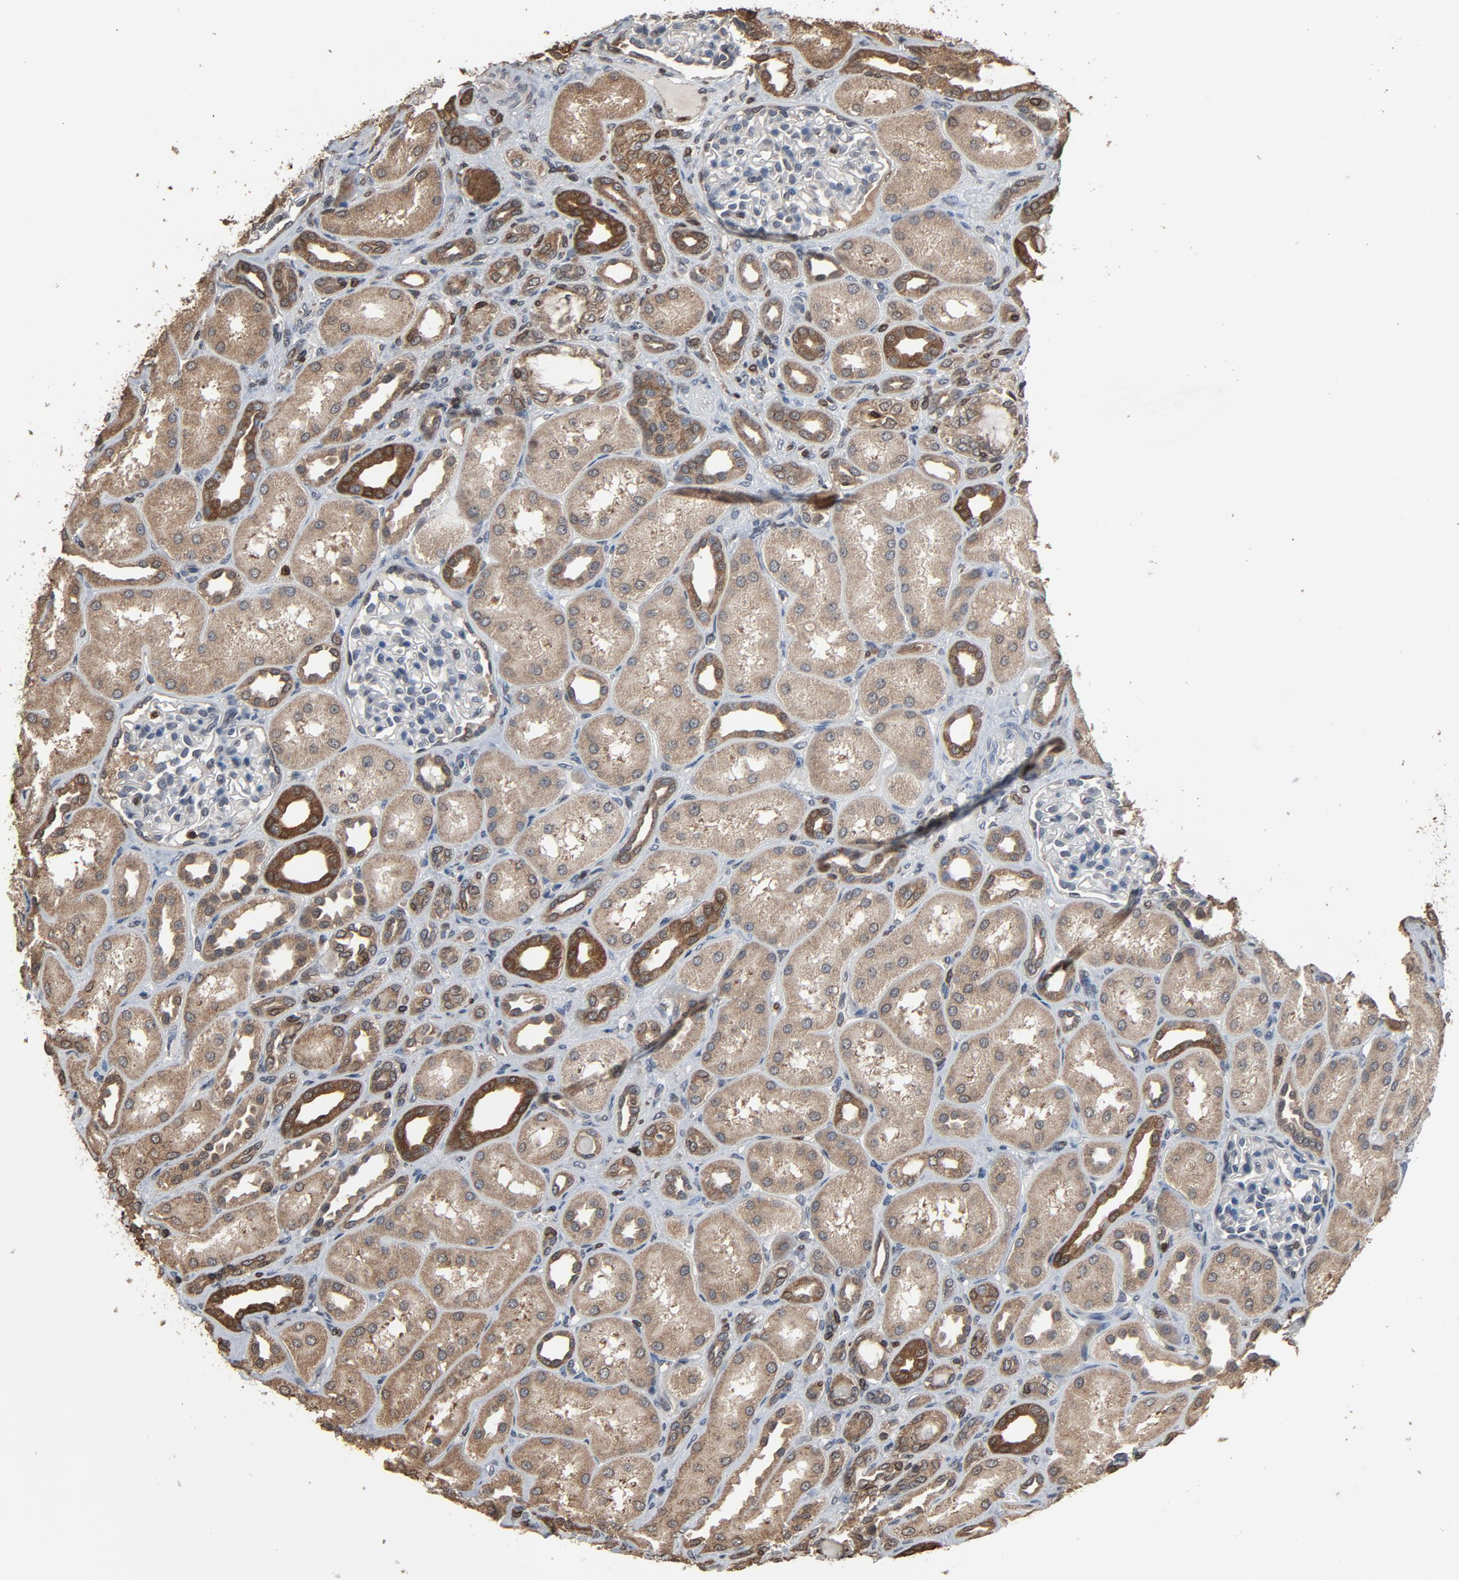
{"staining": {"intensity": "negative", "quantity": "none", "location": "none"}, "tissue": "kidney", "cell_type": "Cells in glomeruli", "image_type": "normal", "snomed": [{"axis": "morphology", "description": "Normal tissue, NOS"}, {"axis": "topography", "description": "Kidney"}], "caption": "A histopathology image of human kidney is negative for staining in cells in glomeruli. (DAB (3,3'-diaminobenzidine) immunohistochemistry (IHC) with hematoxylin counter stain).", "gene": "UBE2D1", "patient": {"sex": "male", "age": 7}}